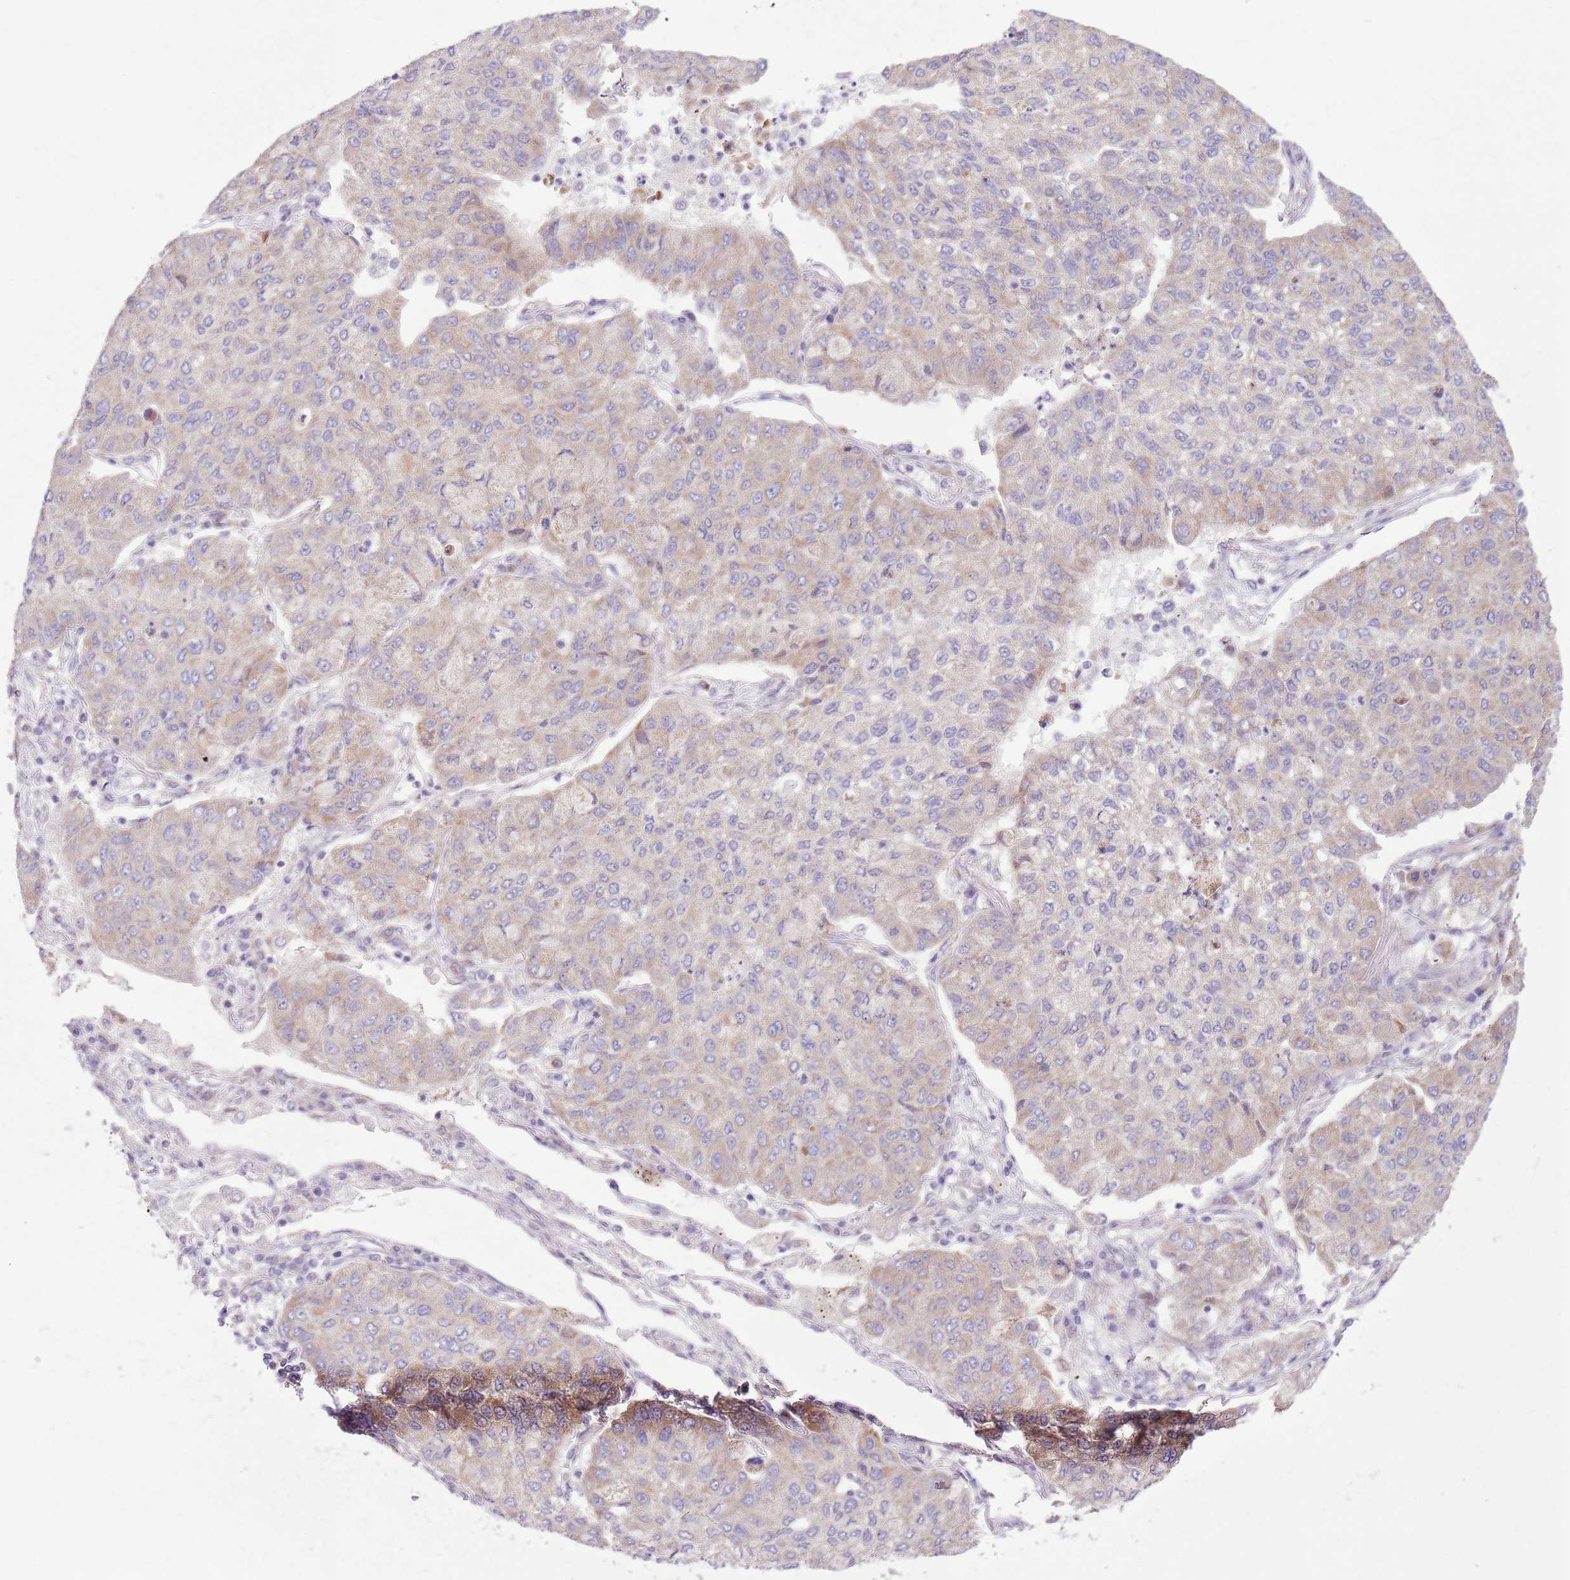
{"staining": {"intensity": "weak", "quantity": "25%-75%", "location": "cytoplasmic/membranous"}, "tissue": "lung cancer", "cell_type": "Tumor cells", "image_type": "cancer", "snomed": [{"axis": "morphology", "description": "Squamous cell carcinoma, NOS"}, {"axis": "topography", "description": "Lung"}], "caption": "Immunohistochemistry (IHC) (DAB (3,3'-diaminobenzidine)) staining of human squamous cell carcinoma (lung) reveals weak cytoplasmic/membranous protein staining in approximately 25%-75% of tumor cells. (Brightfield microscopy of DAB IHC at high magnification).", "gene": "OAZ2", "patient": {"sex": "male", "age": 74}}